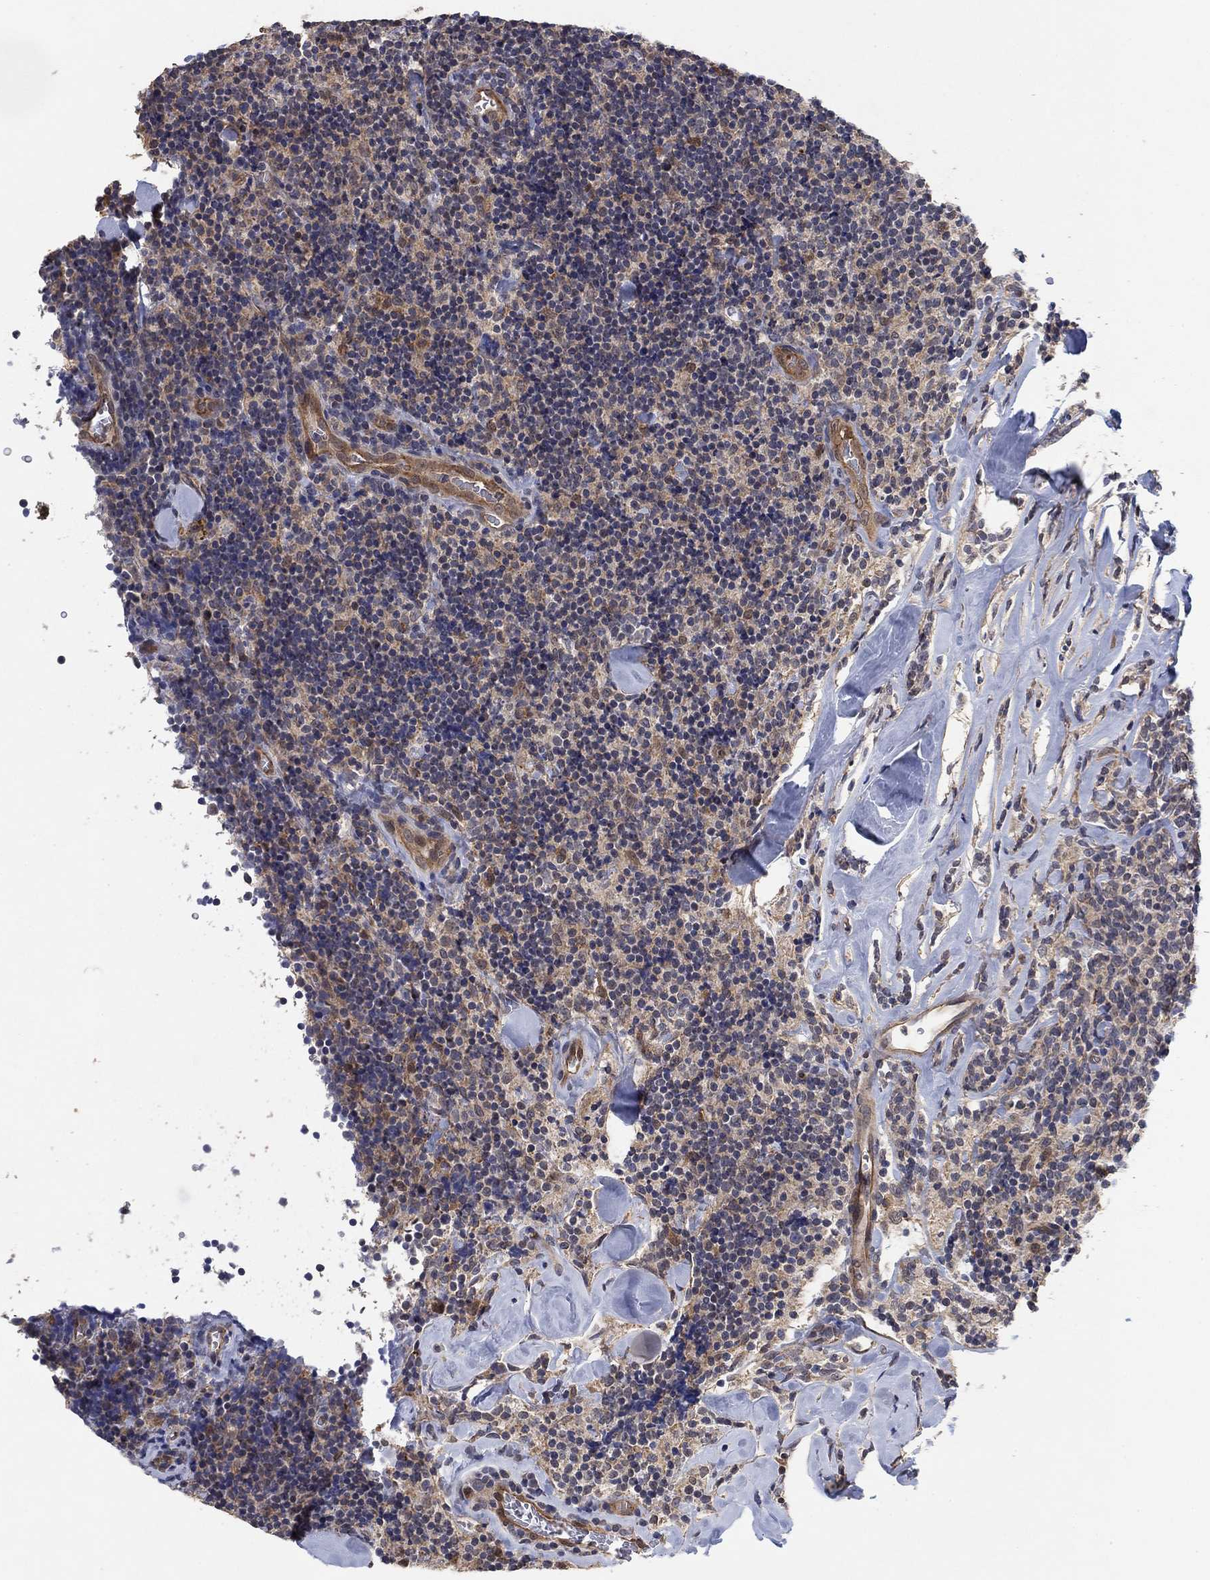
{"staining": {"intensity": "negative", "quantity": "none", "location": "none"}, "tissue": "lymphoma", "cell_type": "Tumor cells", "image_type": "cancer", "snomed": [{"axis": "morphology", "description": "Malignant lymphoma, non-Hodgkin's type, Low grade"}, {"axis": "topography", "description": "Lymph node"}], "caption": "High magnification brightfield microscopy of lymphoma stained with DAB (3,3'-diaminobenzidine) (brown) and counterstained with hematoxylin (blue): tumor cells show no significant expression. (DAB immunohistochemistry (IHC) with hematoxylin counter stain).", "gene": "MCUR1", "patient": {"sex": "female", "age": 56}}